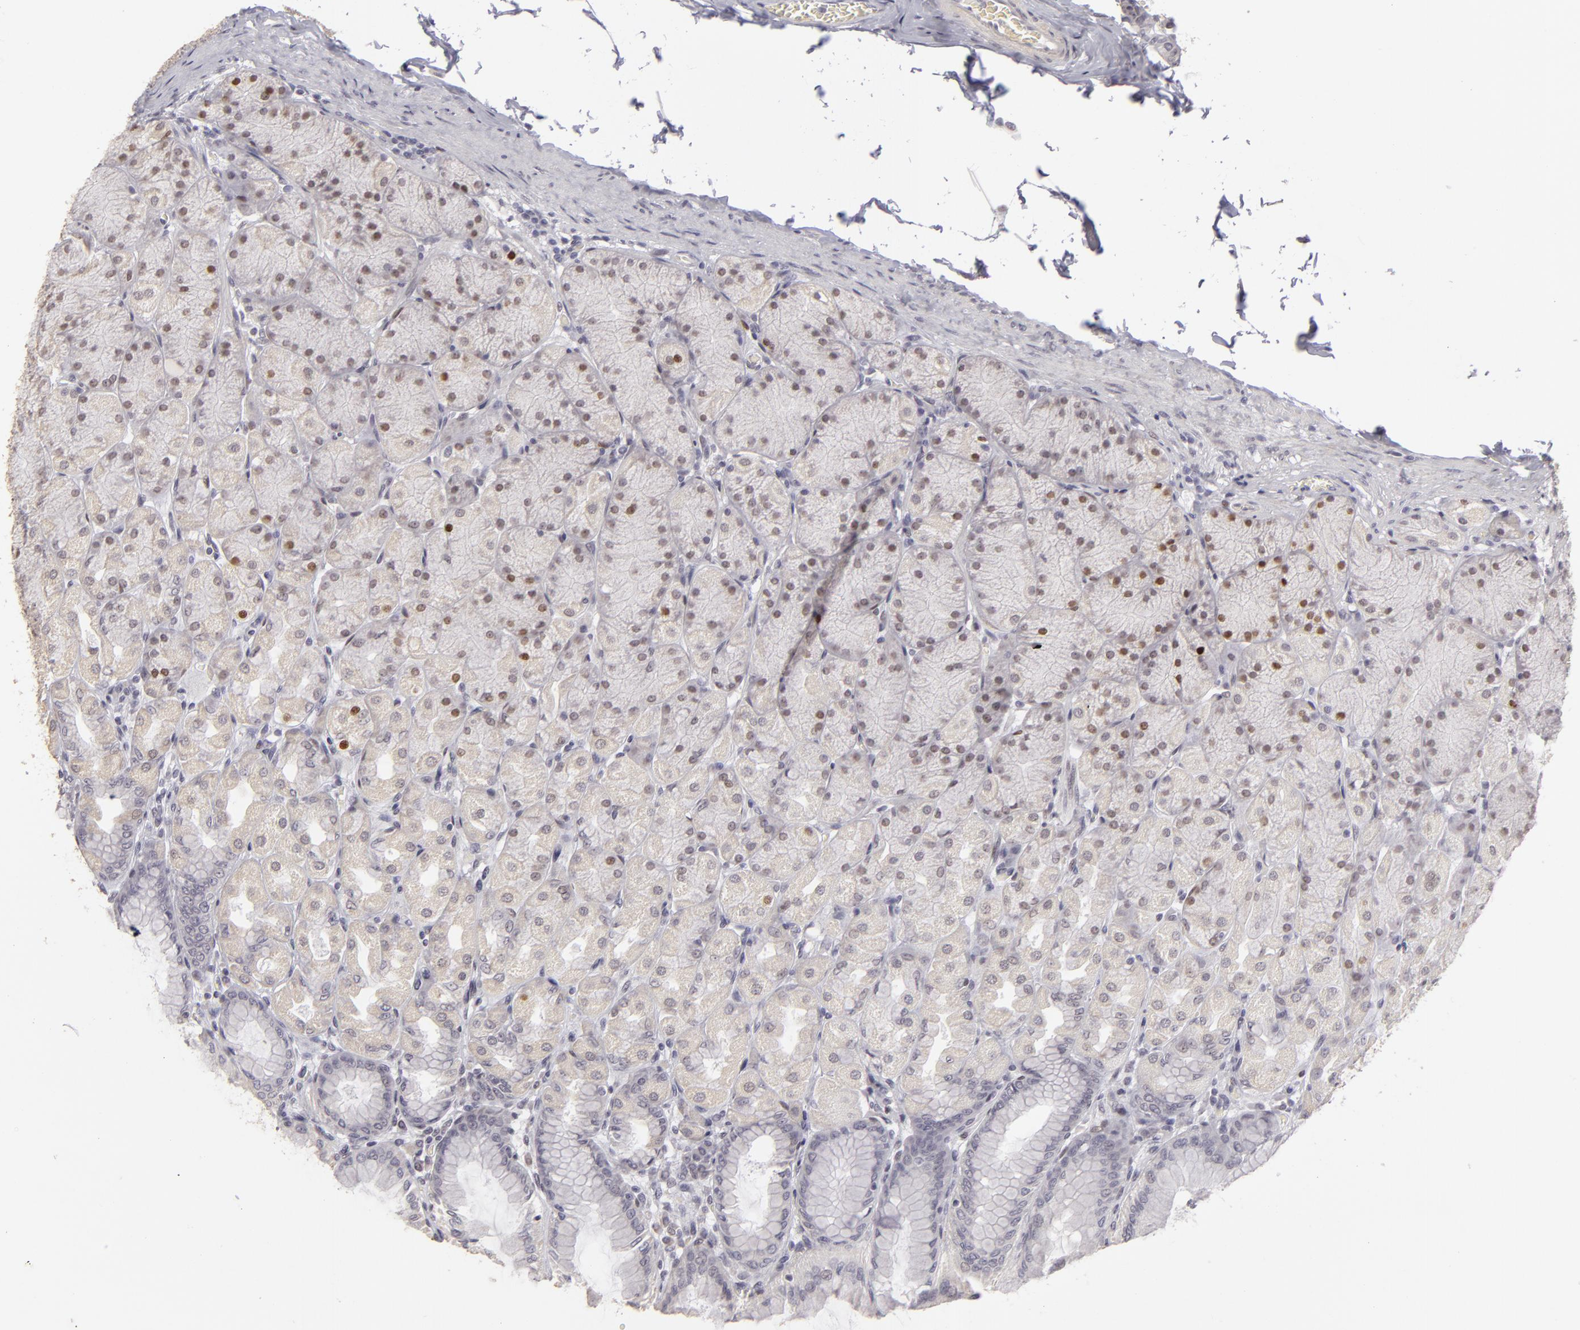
{"staining": {"intensity": "weak", "quantity": "<25%", "location": "nuclear"}, "tissue": "stomach", "cell_type": "Glandular cells", "image_type": "normal", "snomed": [{"axis": "morphology", "description": "Normal tissue, NOS"}, {"axis": "topography", "description": "Stomach, upper"}], "caption": "The photomicrograph displays no staining of glandular cells in benign stomach. Brightfield microscopy of immunohistochemistry stained with DAB (3,3'-diaminobenzidine) (brown) and hematoxylin (blue), captured at high magnification.", "gene": "SIX1", "patient": {"sex": "female", "age": 56}}